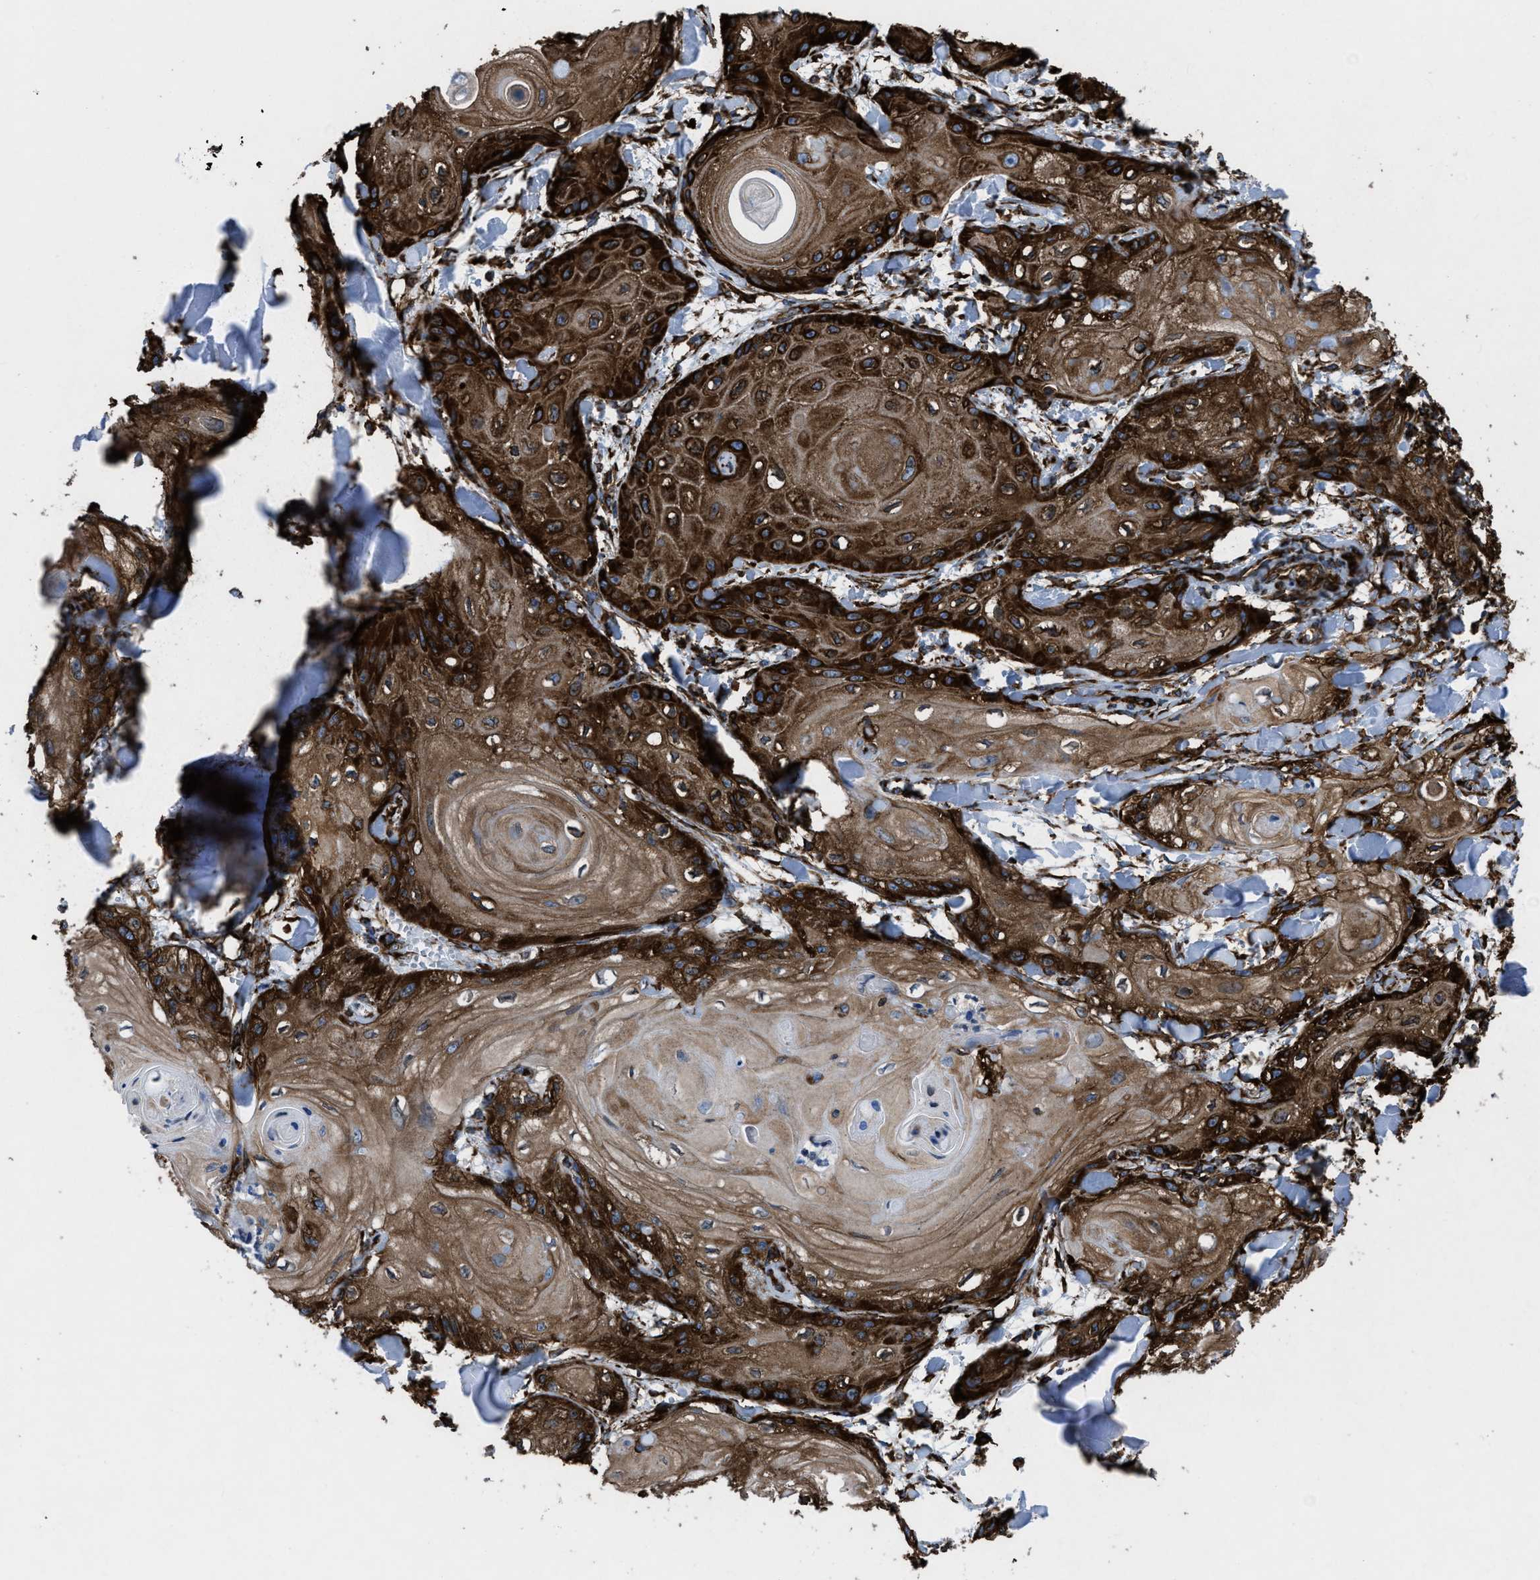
{"staining": {"intensity": "strong", "quantity": ">75%", "location": "cytoplasmic/membranous"}, "tissue": "skin cancer", "cell_type": "Tumor cells", "image_type": "cancer", "snomed": [{"axis": "morphology", "description": "Squamous cell carcinoma, NOS"}, {"axis": "topography", "description": "Skin"}], "caption": "This is a histology image of immunohistochemistry staining of skin cancer (squamous cell carcinoma), which shows strong positivity in the cytoplasmic/membranous of tumor cells.", "gene": "CAPRIN1", "patient": {"sex": "male", "age": 74}}